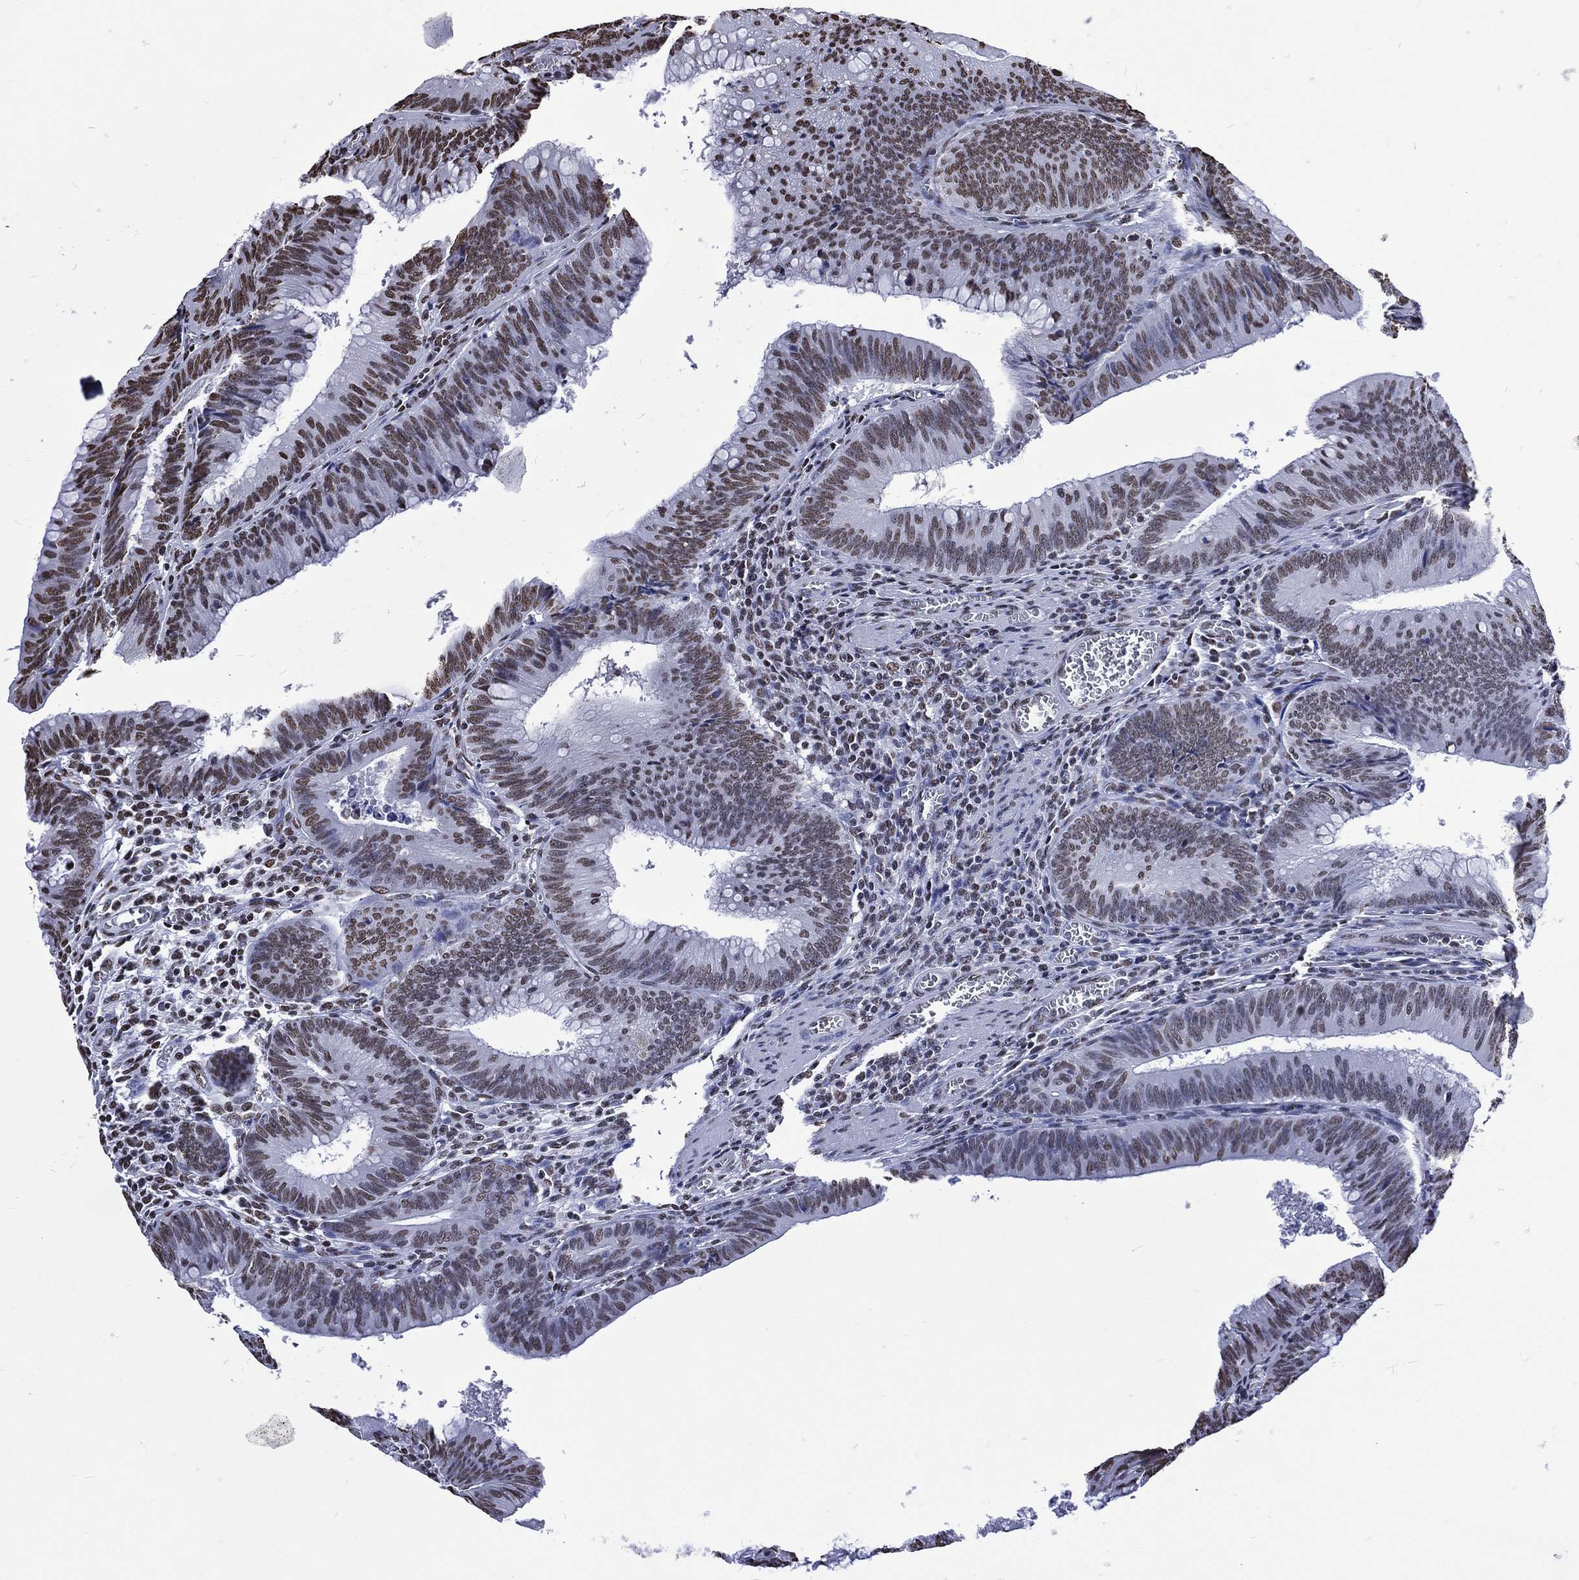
{"staining": {"intensity": "moderate", "quantity": "25%-75%", "location": "nuclear"}, "tissue": "colorectal cancer", "cell_type": "Tumor cells", "image_type": "cancer", "snomed": [{"axis": "morphology", "description": "Adenocarcinoma, NOS"}, {"axis": "topography", "description": "Rectum"}], "caption": "The image reveals staining of colorectal cancer (adenocarcinoma), revealing moderate nuclear protein positivity (brown color) within tumor cells. (Stains: DAB in brown, nuclei in blue, Microscopy: brightfield microscopy at high magnification).", "gene": "RETREG2", "patient": {"sex": "female", "age": 72}}